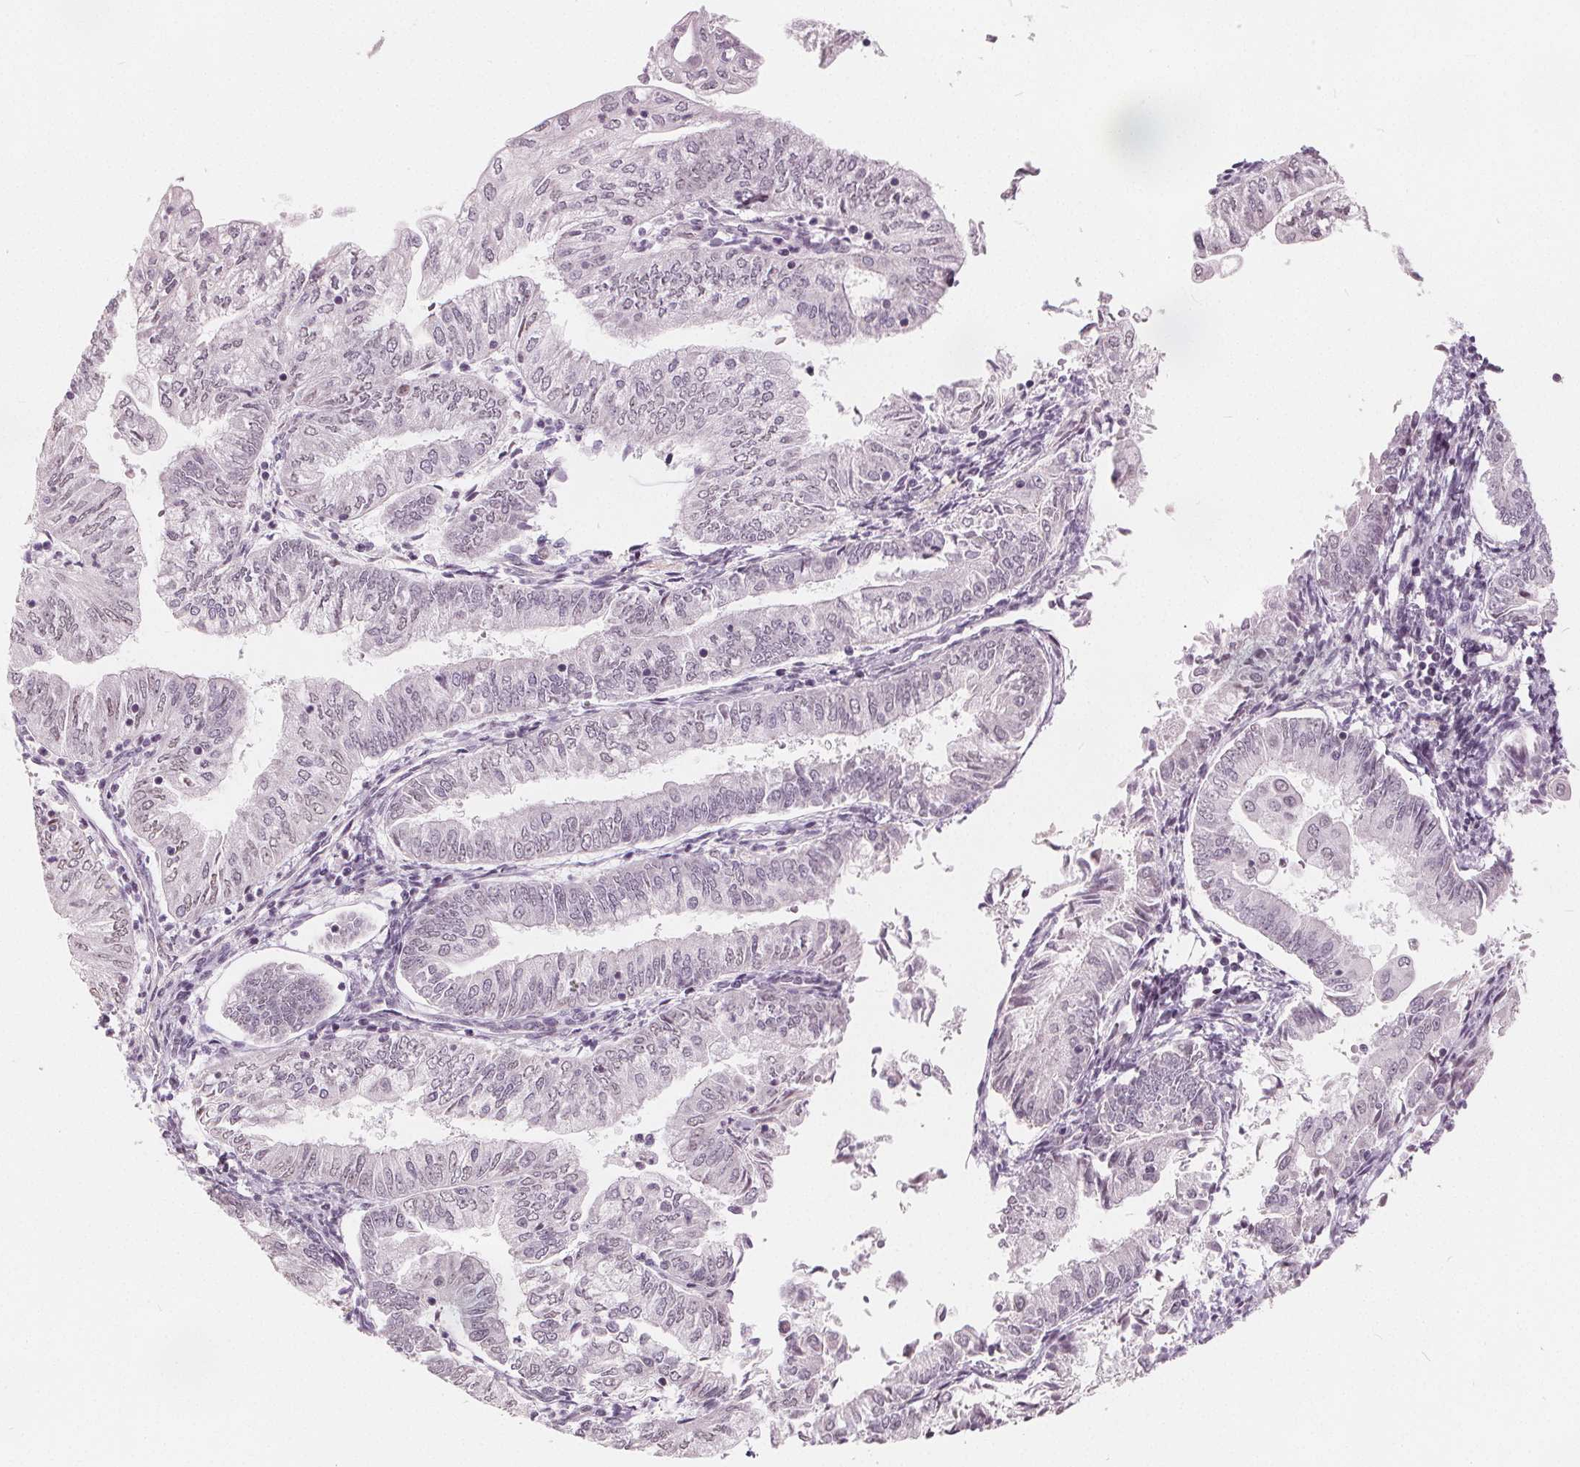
{"staining": {"intensity": "negative", "quantity": "none", "location": "none"}, "tissue": "endometrial cancer", "cell_type": "Tumor cells", "image_type": "cancer", "snomed": [{"axis": "morphology", "description": "Adenocarcinoma, NOS"}, {"axis": "topography", "description": "Endometrium"}], "caption": "Human adenocarcinoma (endometrial) stained for a protein using IHC shows no staining in tumor cells.", "gene": "NUP210L", "patient": {"sex": "female", "age": 55}}